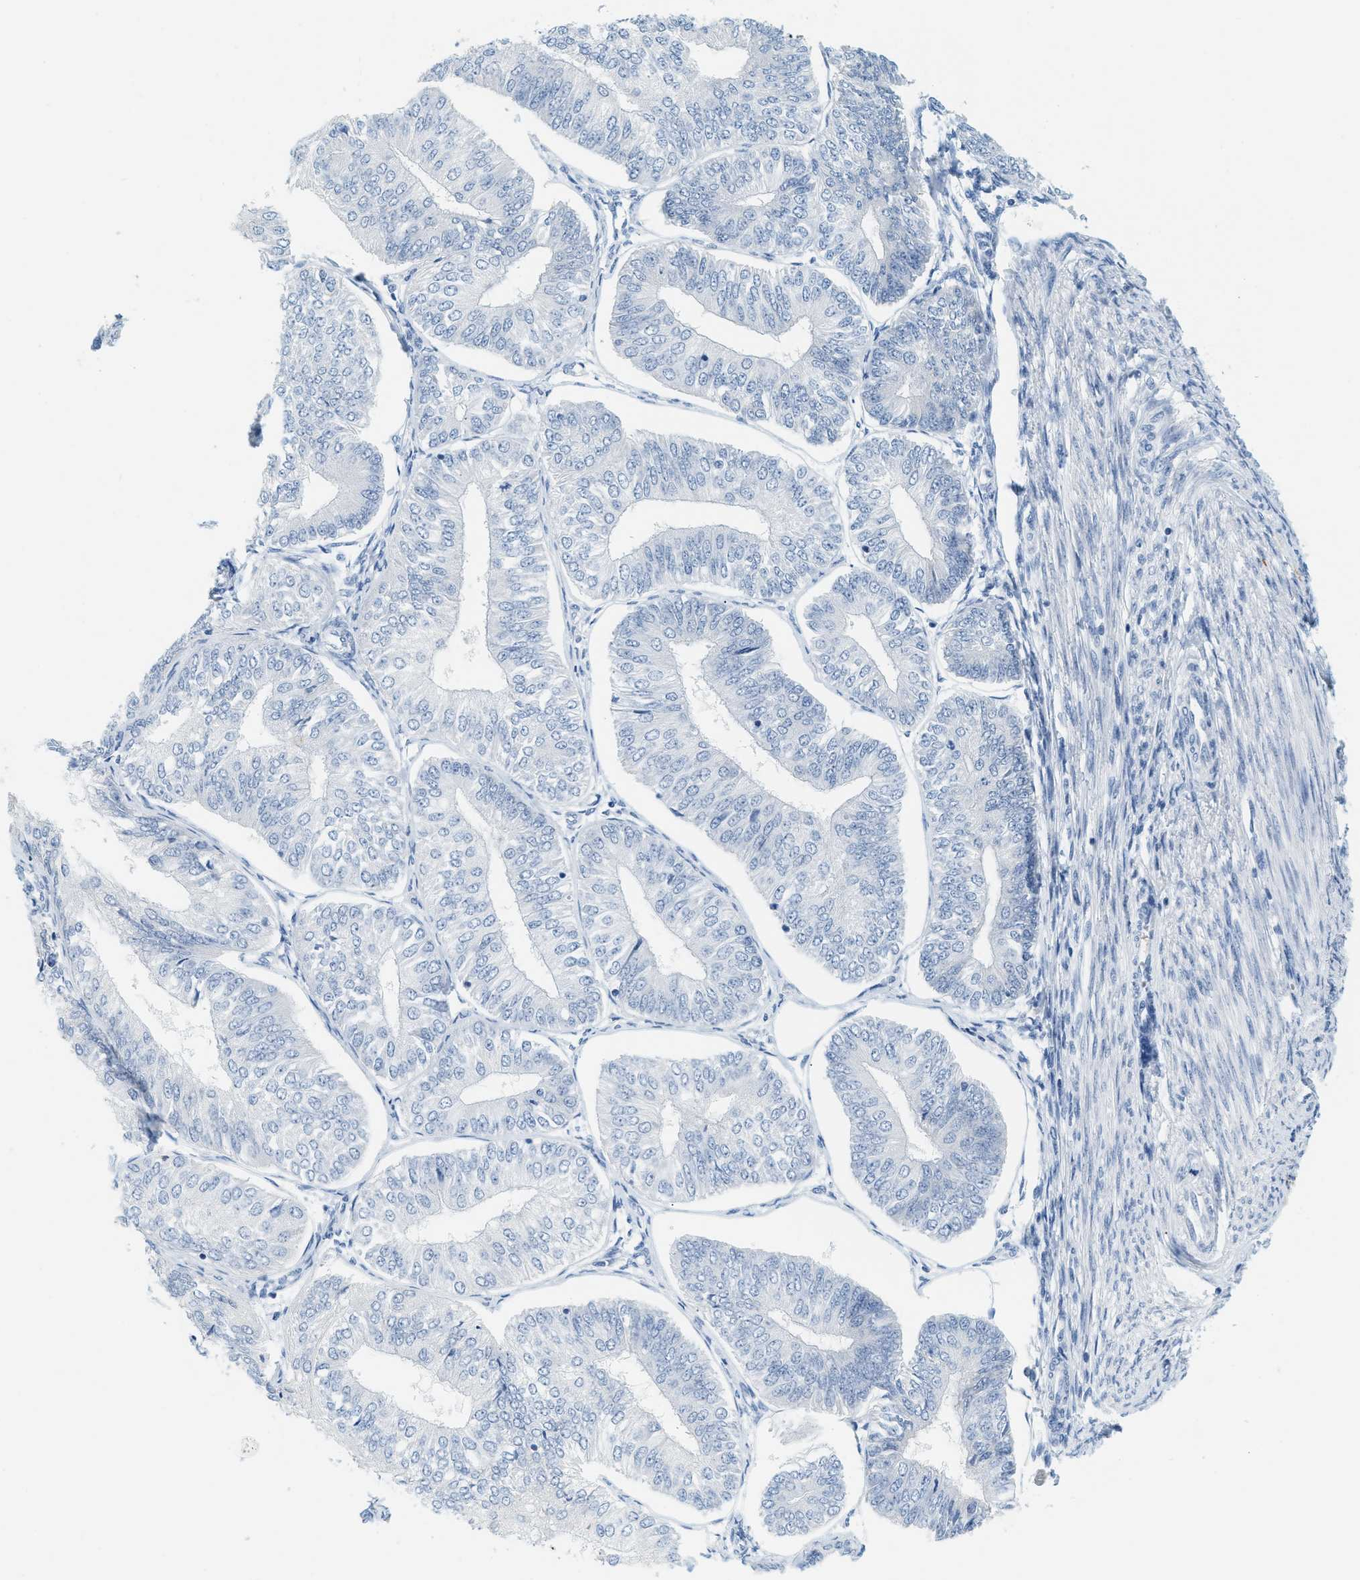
{"staining": {"intensity": "negative", "quantity": "none", "location": "none"}, "tissue": "endometrial cancer", "cell_type": "Tumor cells", "image_type": "cancer", "snomed": [{"axis": "morphology", "description": "Adenocarcinoma, NOS"}, {"axis": "topography", "description": "Endometrium"}], "caption": "DAB immunohistochemical staining of endometrial adenocarcinoma shows no significant expression in tumor cells.", "gene": "LCN2", "patient": {"sex": "female", "age": 58}}